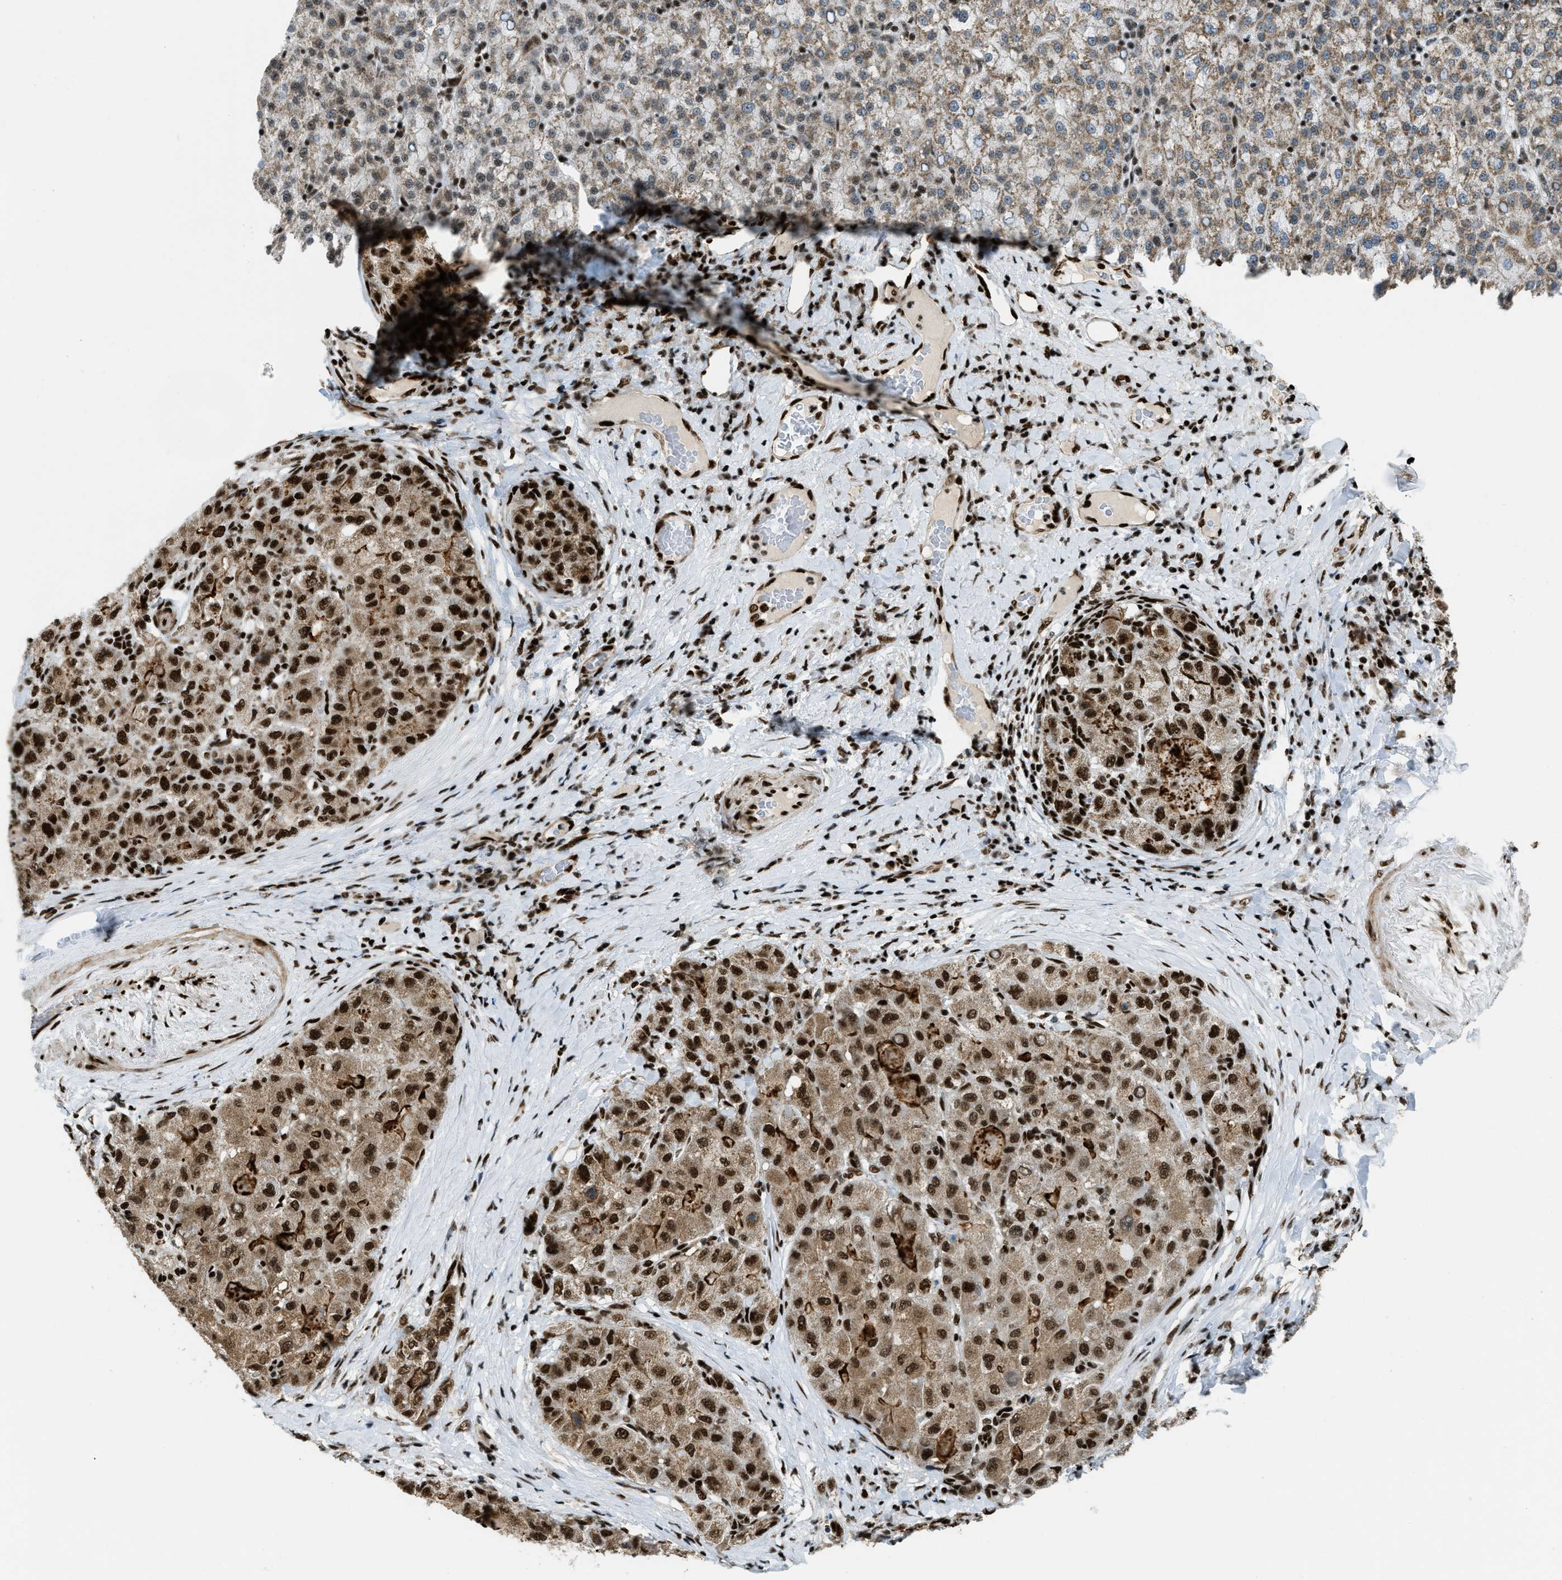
{"staining": {"intensity": "strong", "quantity": "25%-75%", "location": "cytoplasmic/membranous,nuclear"}, "tissue": "liver cancer", "cell_type": "Tumor cells", "image_type": "cancer", "snomed": [{"axis": "morphology", "description": "Carcinoma, Hepatocellular, NOS"}, {"axis": "topography", "description": "Liver"}], "caption": "Immunohistochemistry image of human liver cancer (hepatocellular carcinoma) stained for a protein (brown), which displays high levels of strong cytoplasmic/membranous and nuclear expression in about 25%-75% of tumor cells.", "gene": "GABPB1", "patient": {"sex": "female", "age": 58}}